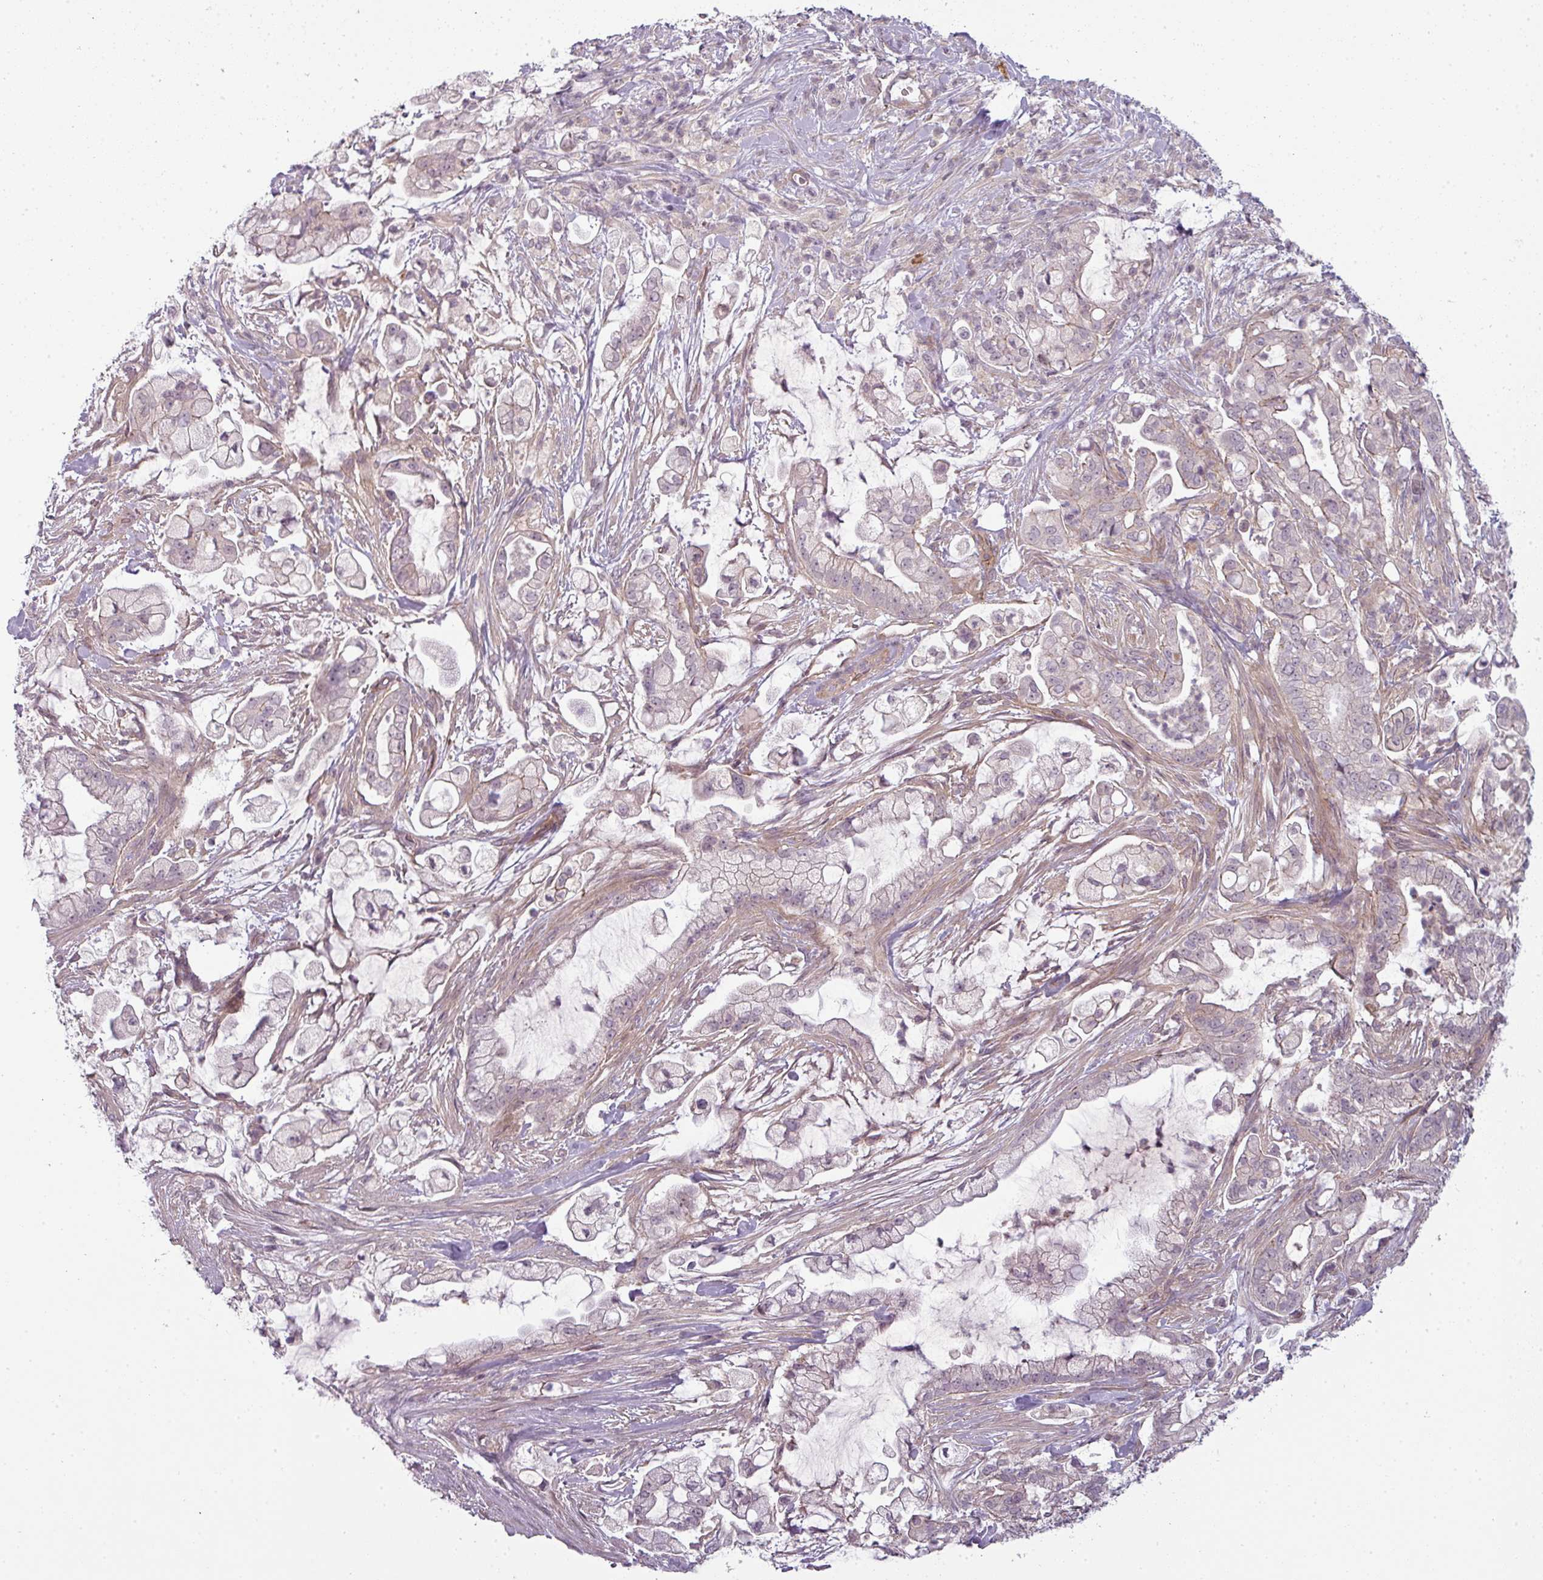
{"staining": {"intensity": "negative", "quantity": "none", "location": "none"}, "tissue": "pancreatic cancer", "cell_type": "Tumor cells", "image_type": "cancer", "snomed": [{"axis": "morphology", "description": "Adenocarcinoma, NOS"}, {"axis": "topography", "description": "Pancreas"}], "caption": "High power microscopy histopathology image of an IHC photomicrograph of pancreatic cancer (adenocarcinoma), revealing no significant positivity in tumor cells.", "gene": "SLC16A9", "patient": {"sex": "female", "age": 69}}